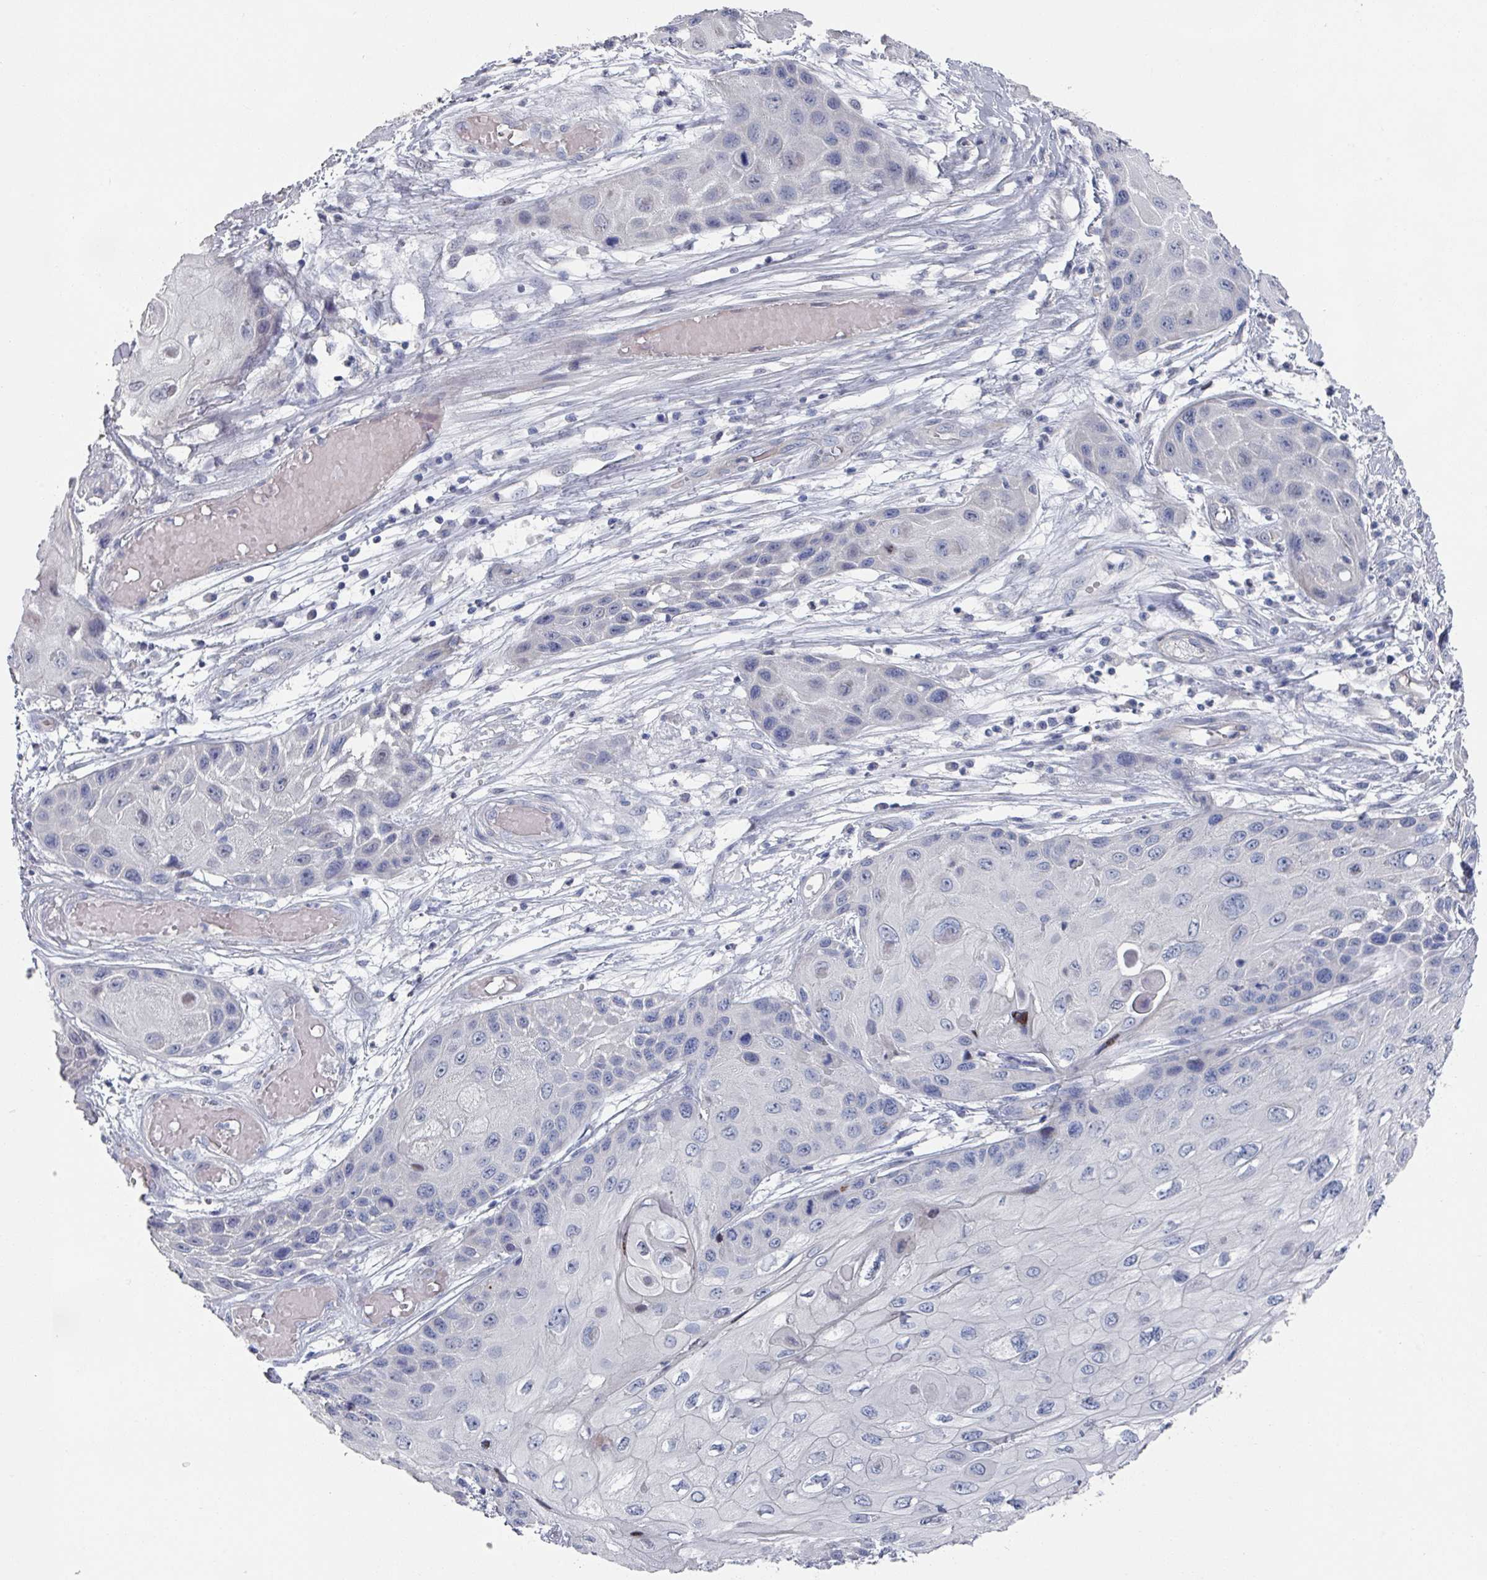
{"staining": {"intensity": "negative", "quantity": "none", "location": "none"}, "tissue": "skin cancer", "cell_type": "Tumor cells", "image_type": "cancer", "snomed": [{"axis": "morphology", "description": "Squamous cell carcinoma, NOS"}, {"axis": "topography", "description": "Skin"}, {"axis": "topography", "description": "Vulva"}], "caption": "Immunohistochemistry (IHC) photomicrograph of squamous cell carcinoma (skin) stained for a protein (brown), which displays no staining in tumor cells.", "gene": "EFL1", "patient": {"sex": "female", "age": 44}}